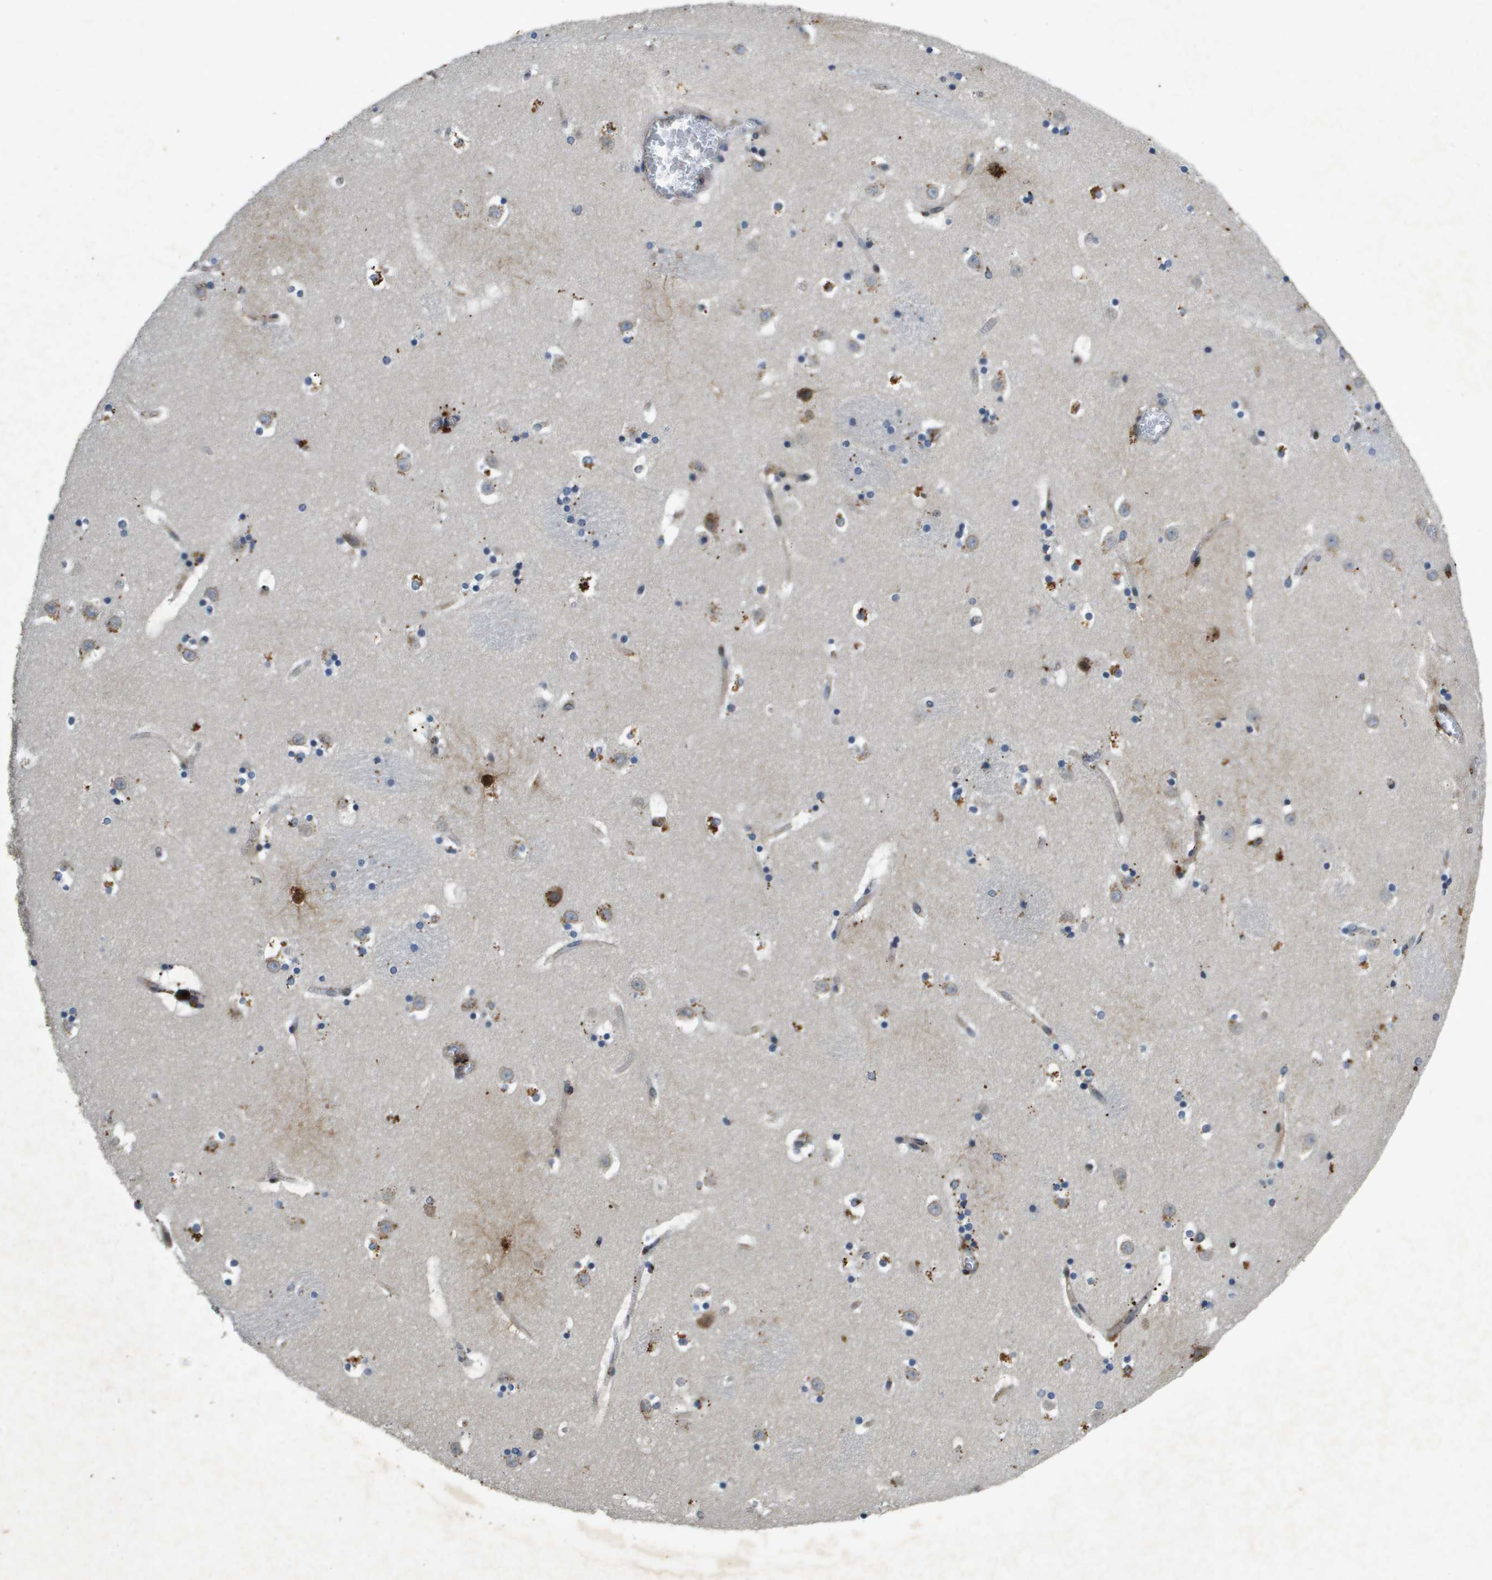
{"staining": {"intensity": "strong", "quantity": "<25%", "location": "cytoplasmic/membranous"}, "tissue": "caudate", "cell_type": "Glial cells", "image_type": "normal", "snomed": [{"axis": "morphology", "description": "Normal tissue, NOS"}, {"axis": "topography", "description": "Lateral ventricle wall"}], "caption": "Human caudate stained for a protein (brown) shows strong cytoplasmic/membranous positive staining in approximately <25% of glial cells.", "gene": "PGAP3", "patient": {"sex": "male", "age": 45}}